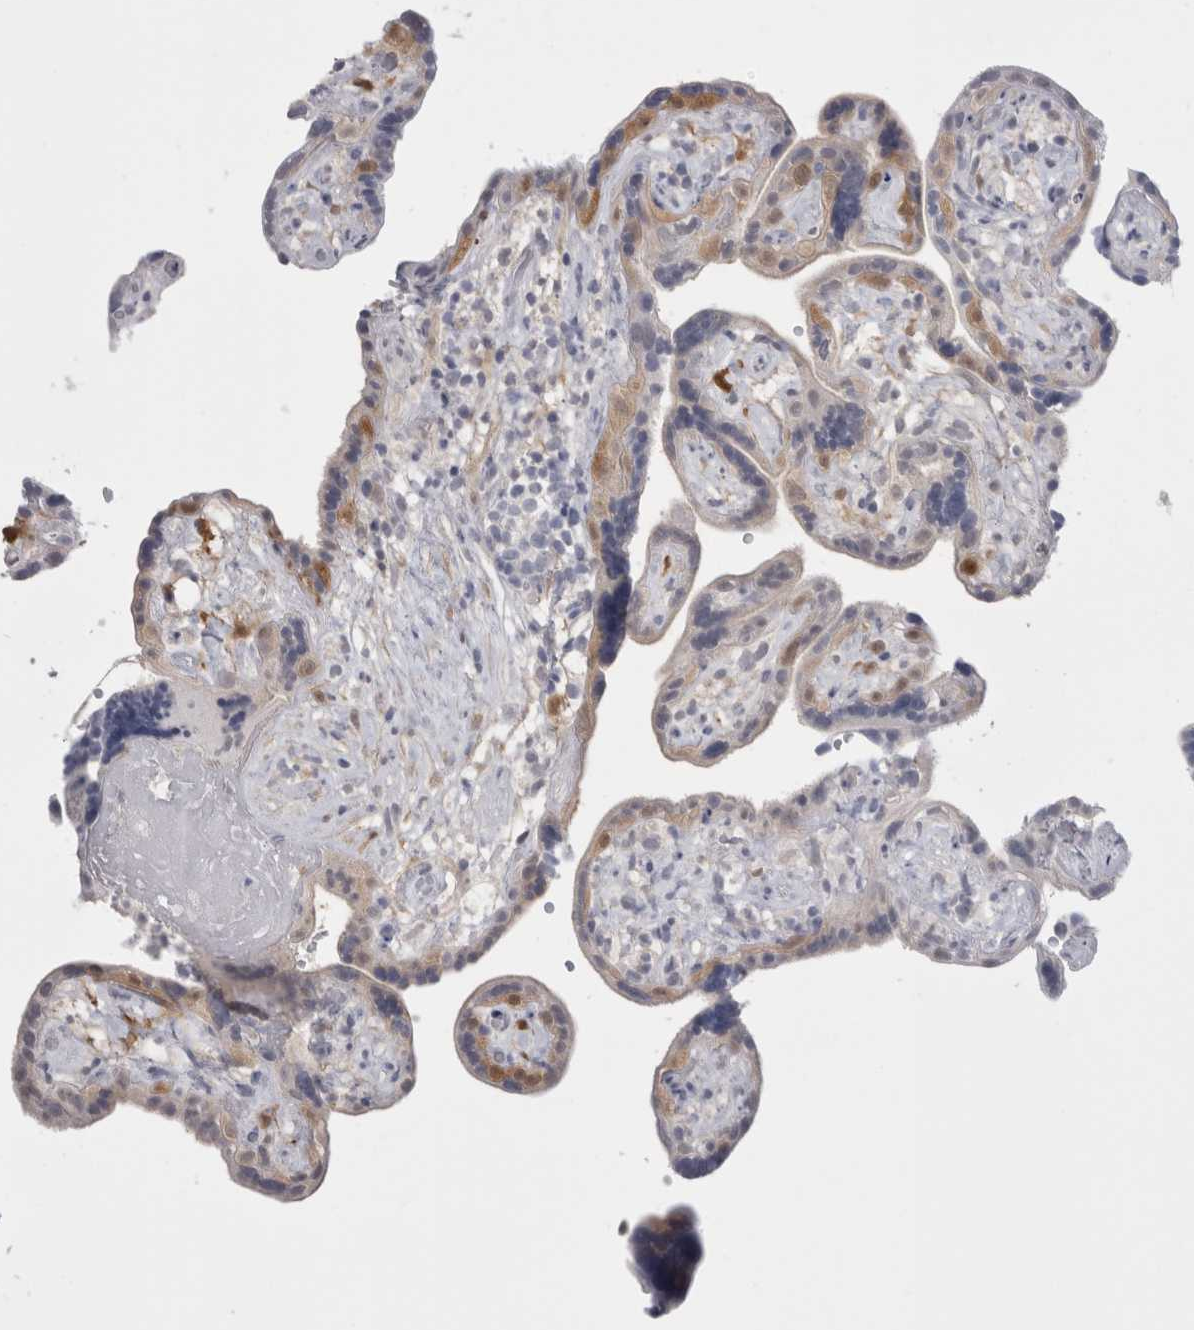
{"staining": {"intensity": "weak", "quantity": "25%-75%", "location": "cytoplasmic/membranous,nuclear"}, "tissue": "placenta", "cell_type": "Decidual cells", "image_type": "normal", "snomed": [{"axis": "morphology", "description": "Normal tissue, NOS"}, {"axis": "topography", "description": "Placenta"}], "caption": "Protein staining shows weak cytoplasmic/membranous,nuclear positivity in approximately 25%-75% of decidual cells in normal placenta. The protein is stained brown, and the nuclei are stained in blue (DAB (3,3'-diaminobenzidine) IHC with brightfield microscopy, high magnification).", "gene": "SUCNR1", "patient": {"sex": "female", "age": 30}}